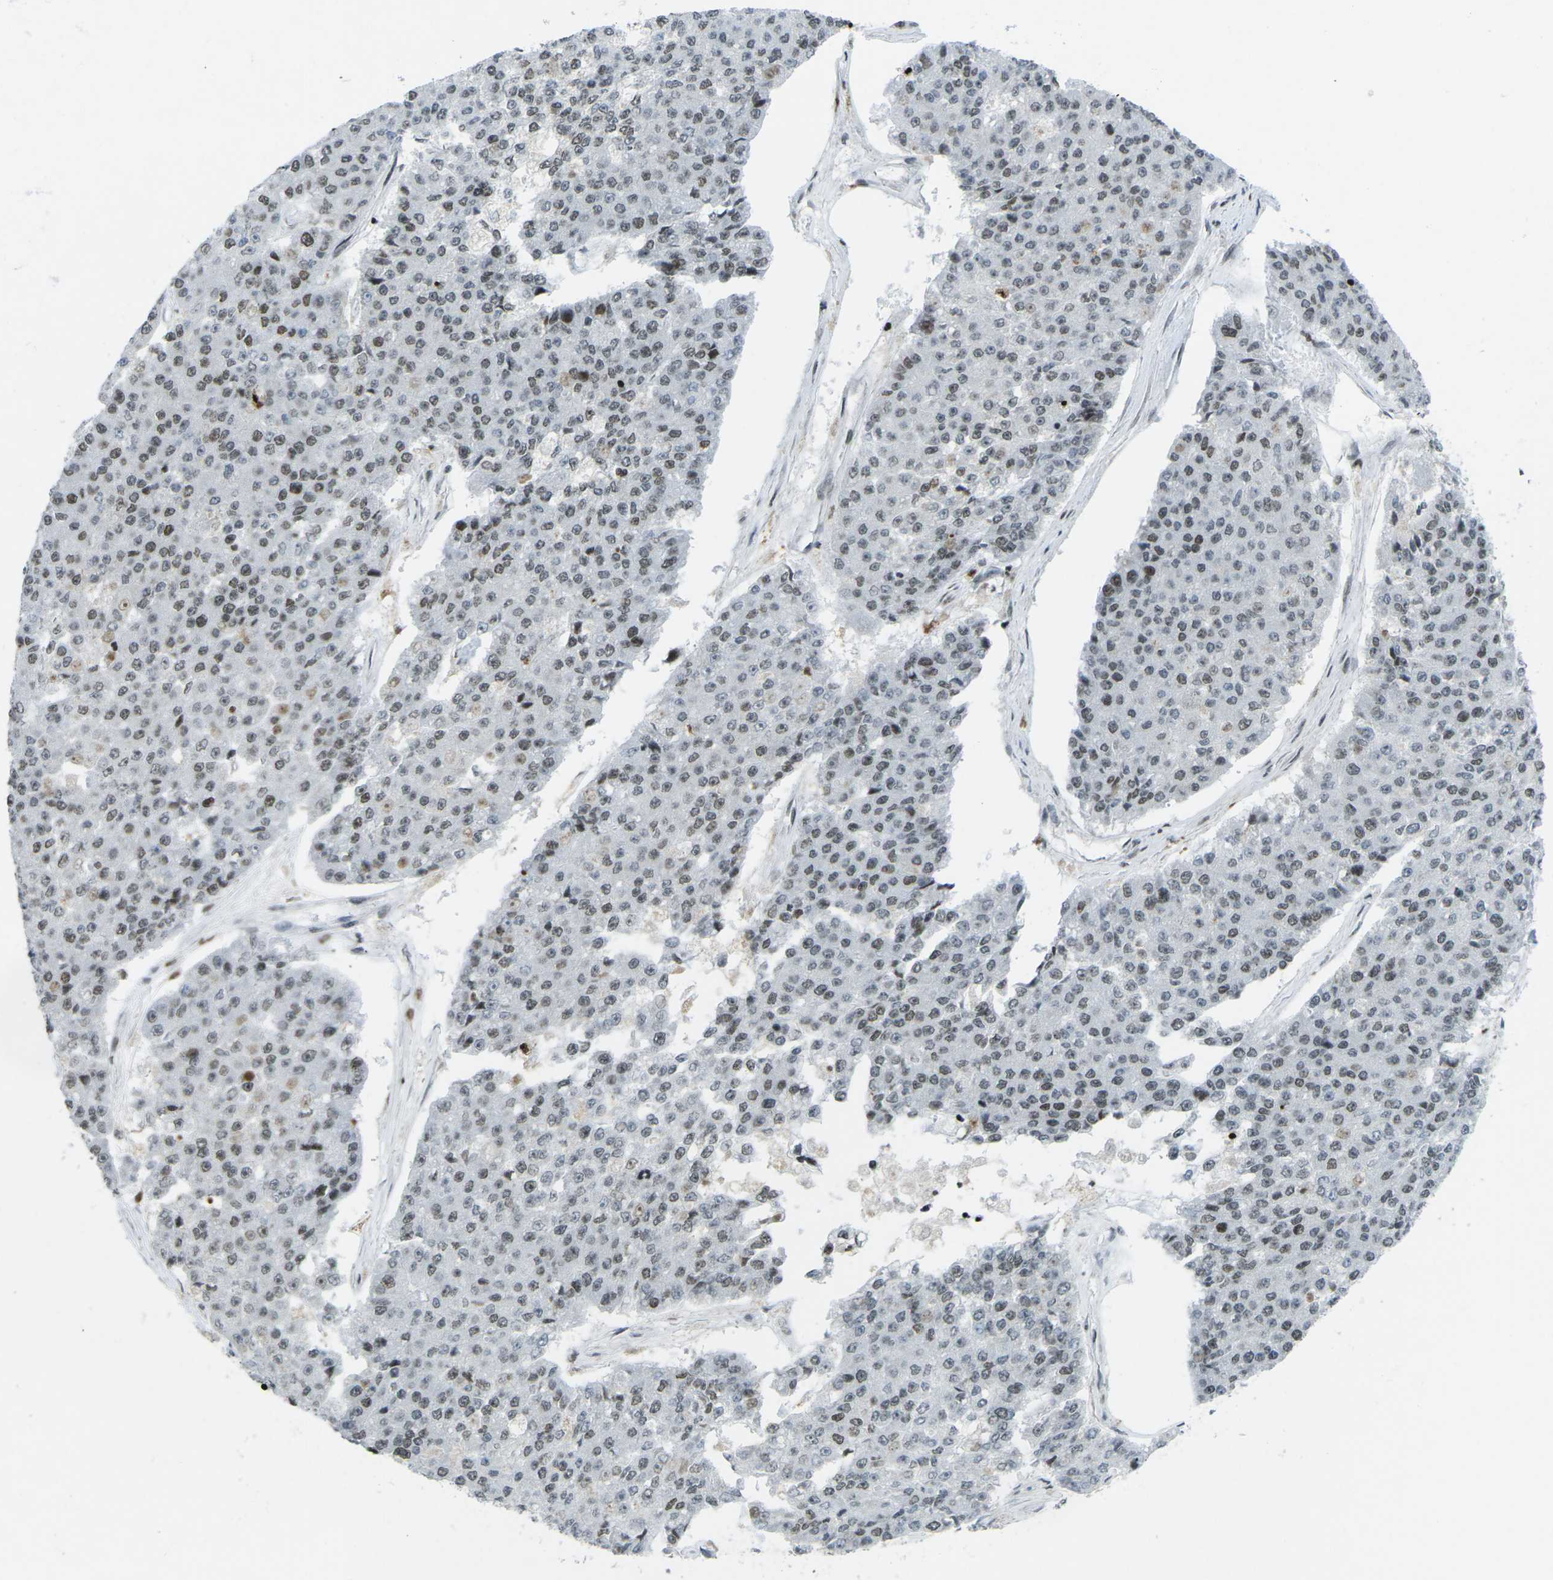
{"staining": {"intensity": "weak", "quantity": "25%-75%", "location": "nuclear"}, "tissue": "pancreatic cancer", "cell_type": "Tumor cells", "image_type": "cancer", "snomed": [{"axis": "morphology", "description": "Adenocarcinoma, NOS"}, {"axis": "topography", "description": "Pancreas"}], "caption": "Immunohistochemical staining of pancreatic cancer displays low levels of weak nuclear staining in approximately 25%-75% of tumor cells.", "gene": "EME1", "patient": {"sex": "male", "age": 50}}